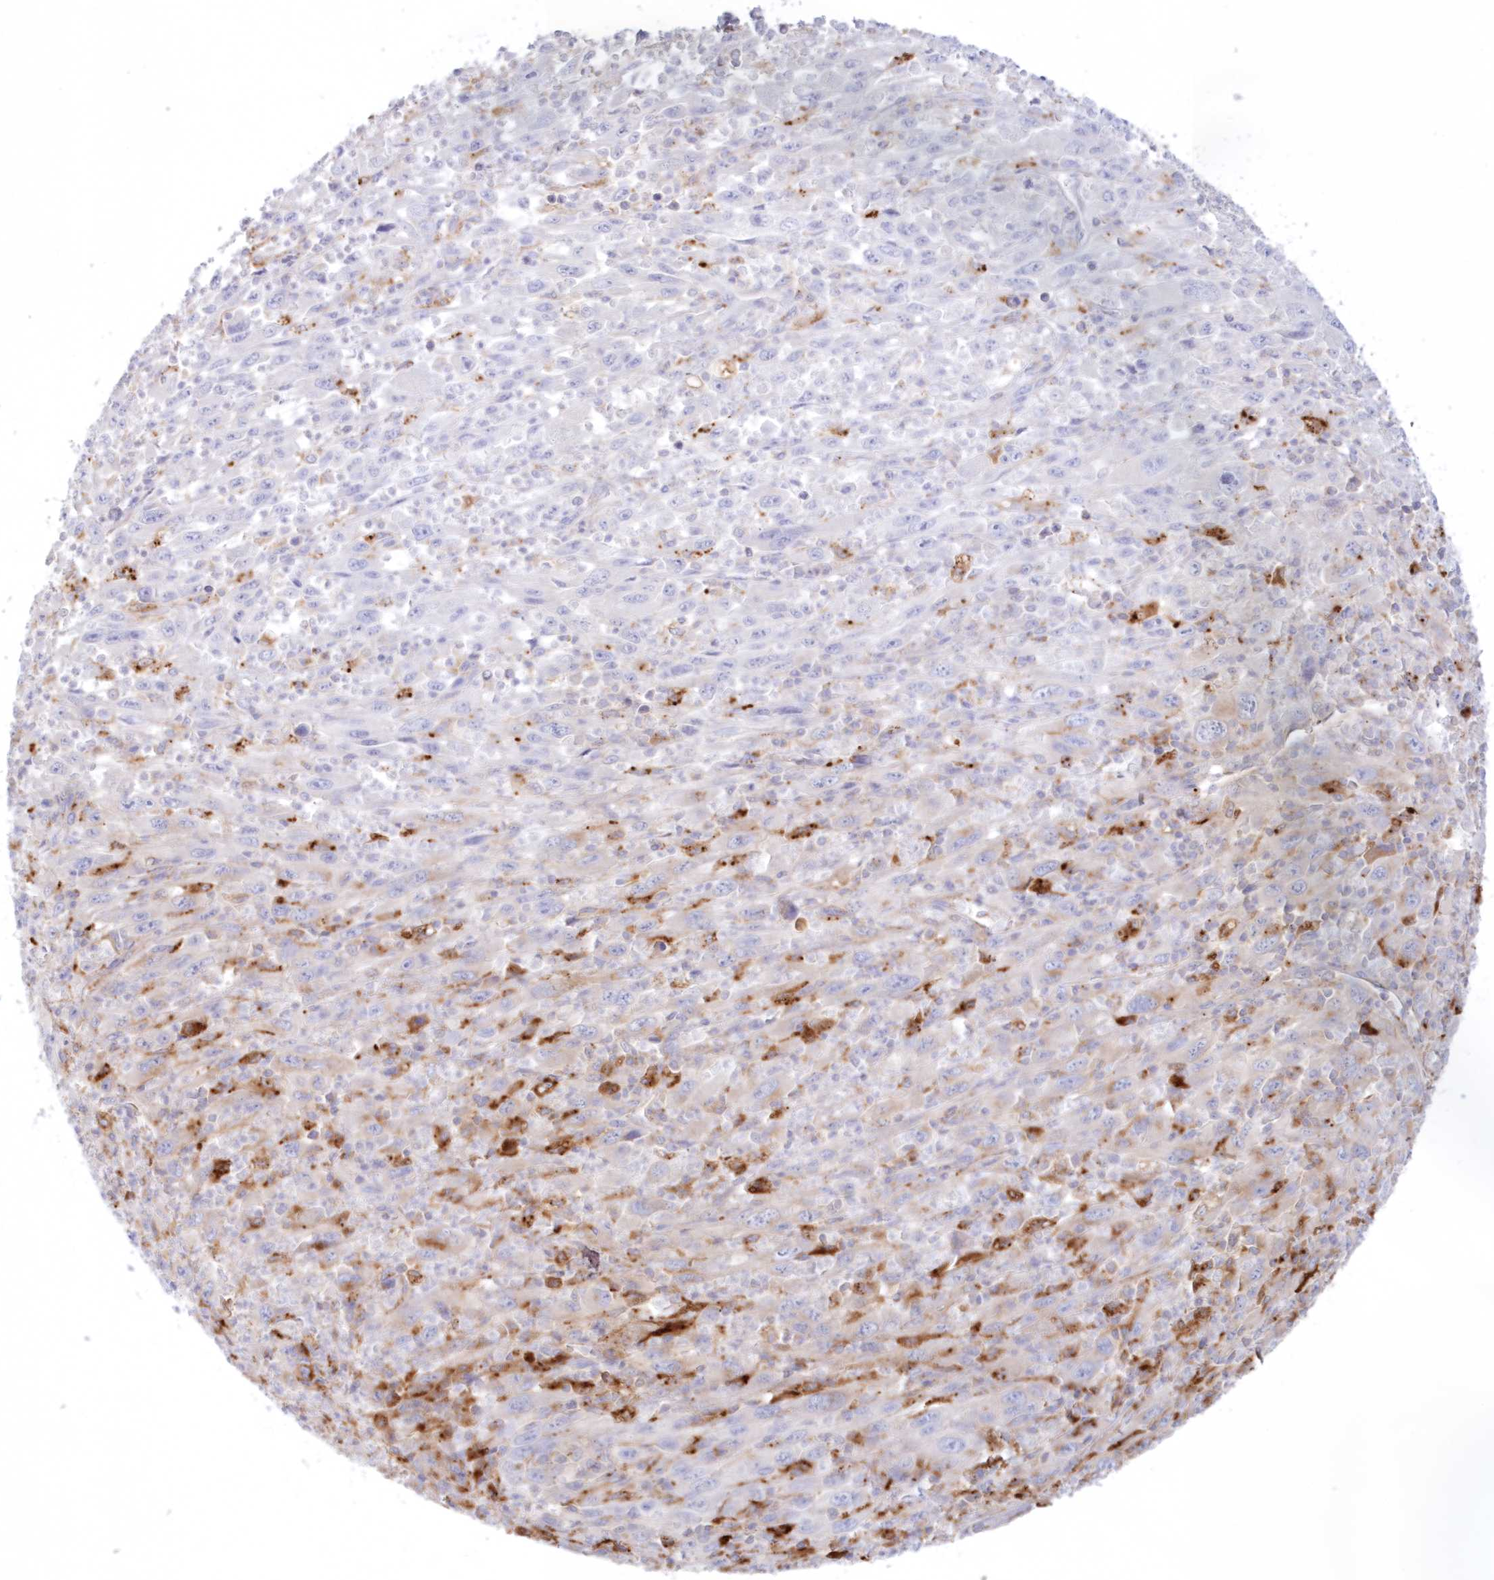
{"staining": {"intensity": "negative", "quantity": "none", "location": "none"}, "tissue": "melanoma", "cell_type": "Tumor cells", "image_type": "cancer", "snomed": [{"axis": "morphology", "description": "Malignant melanoma, Metastatic site"}, {"axis": "topography", "description": "Skin"}], "caption": "The histopathology image shows no significant positivity in tumor cells of melanoma.", "gene": "TPP1", "patient": {"sex": "female", "age": 56}}